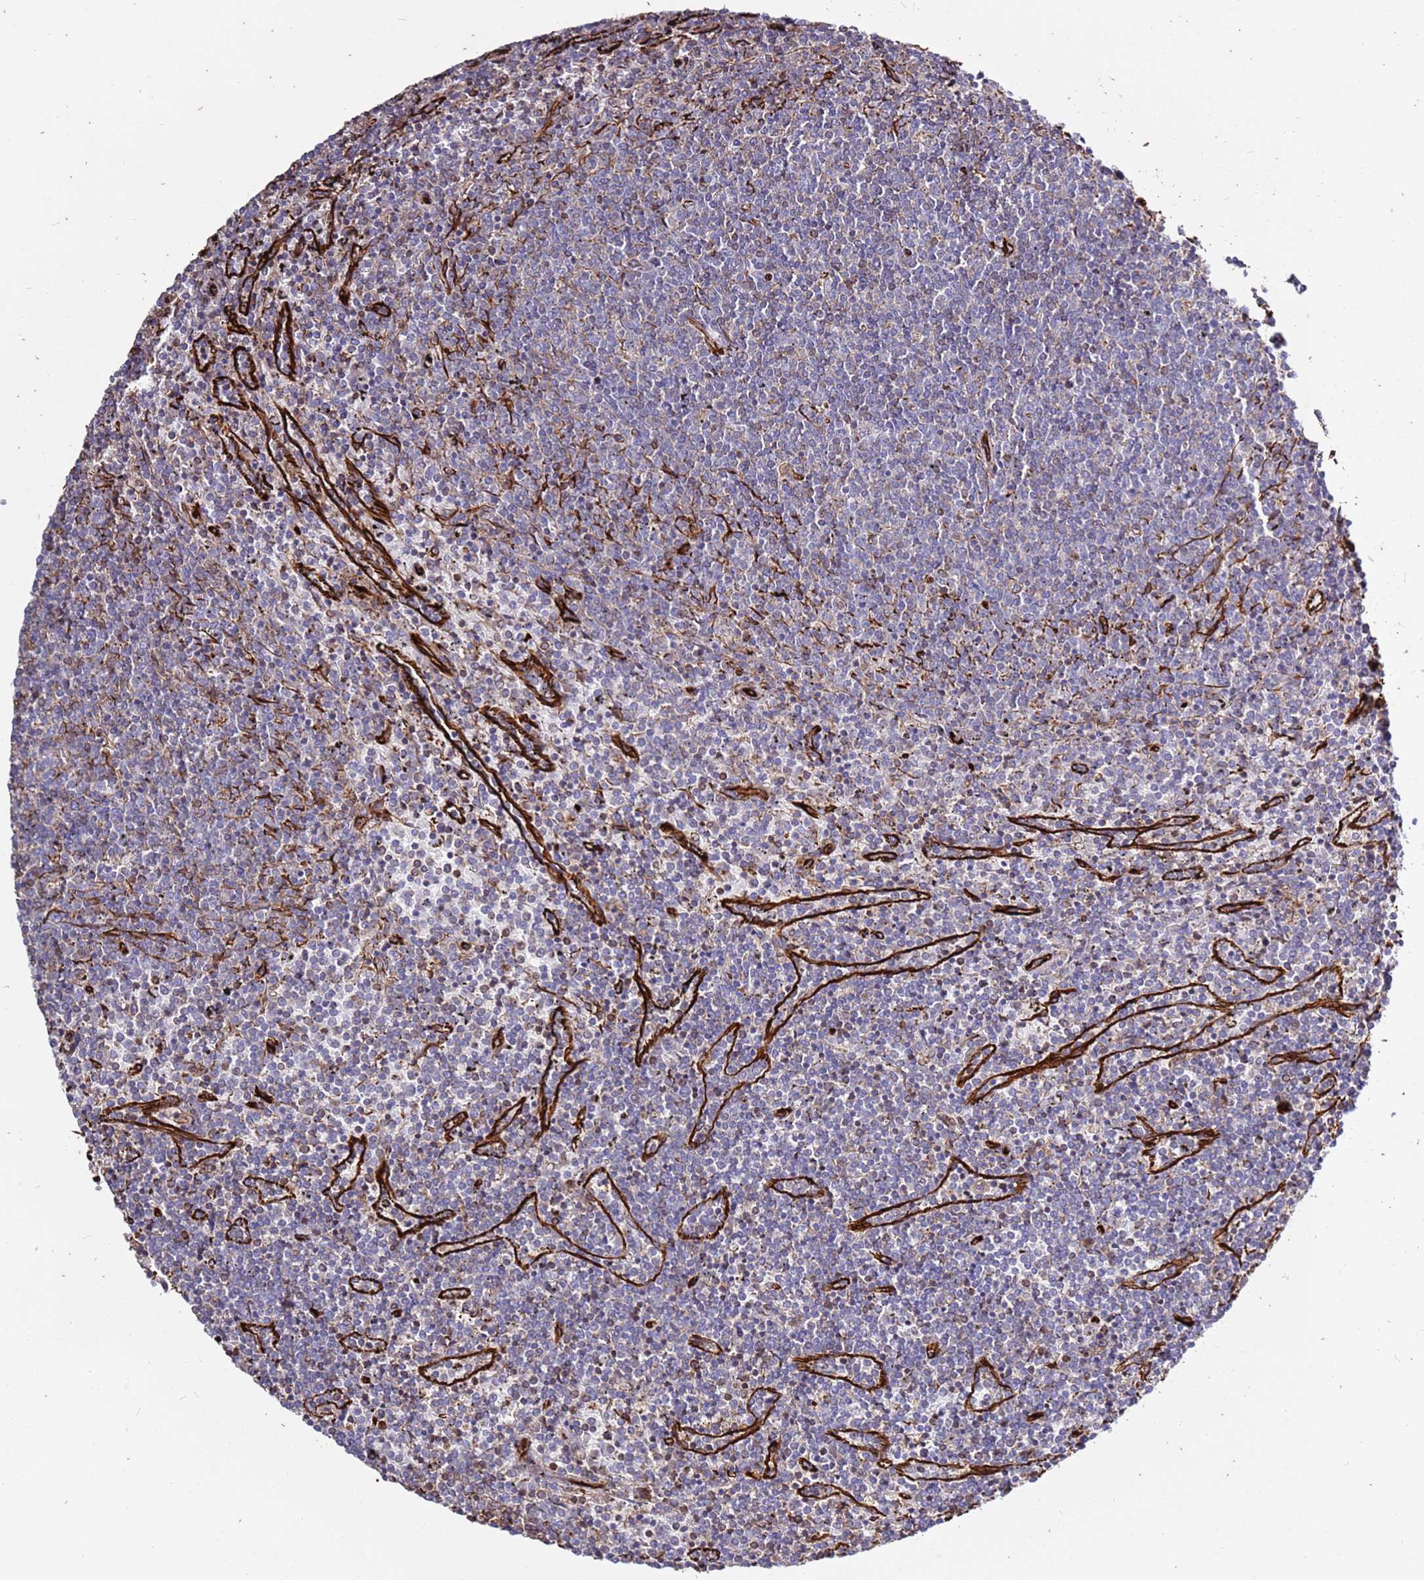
{"staining": {"intensity": "negative", "quantity": "none", "location": "none"}, "tissue": "lymphoma", "cell_type": "Tumor cells", "image_type": "cancer", "snomed": [{"axis": "morphology", "description": "Malignant lymphoma, non-Hodgkin's type, Low grade"}, {"axis": "topography", "description": "Spleen"}], "caption": "DAB immunohistochemical staining of malignant lymphoma, non-Hodgkin's type (low-grade) displays no significant staining in tumor cells.", "gene": "MRGPRE", "patient": {"sex": "female", "age": 50}}